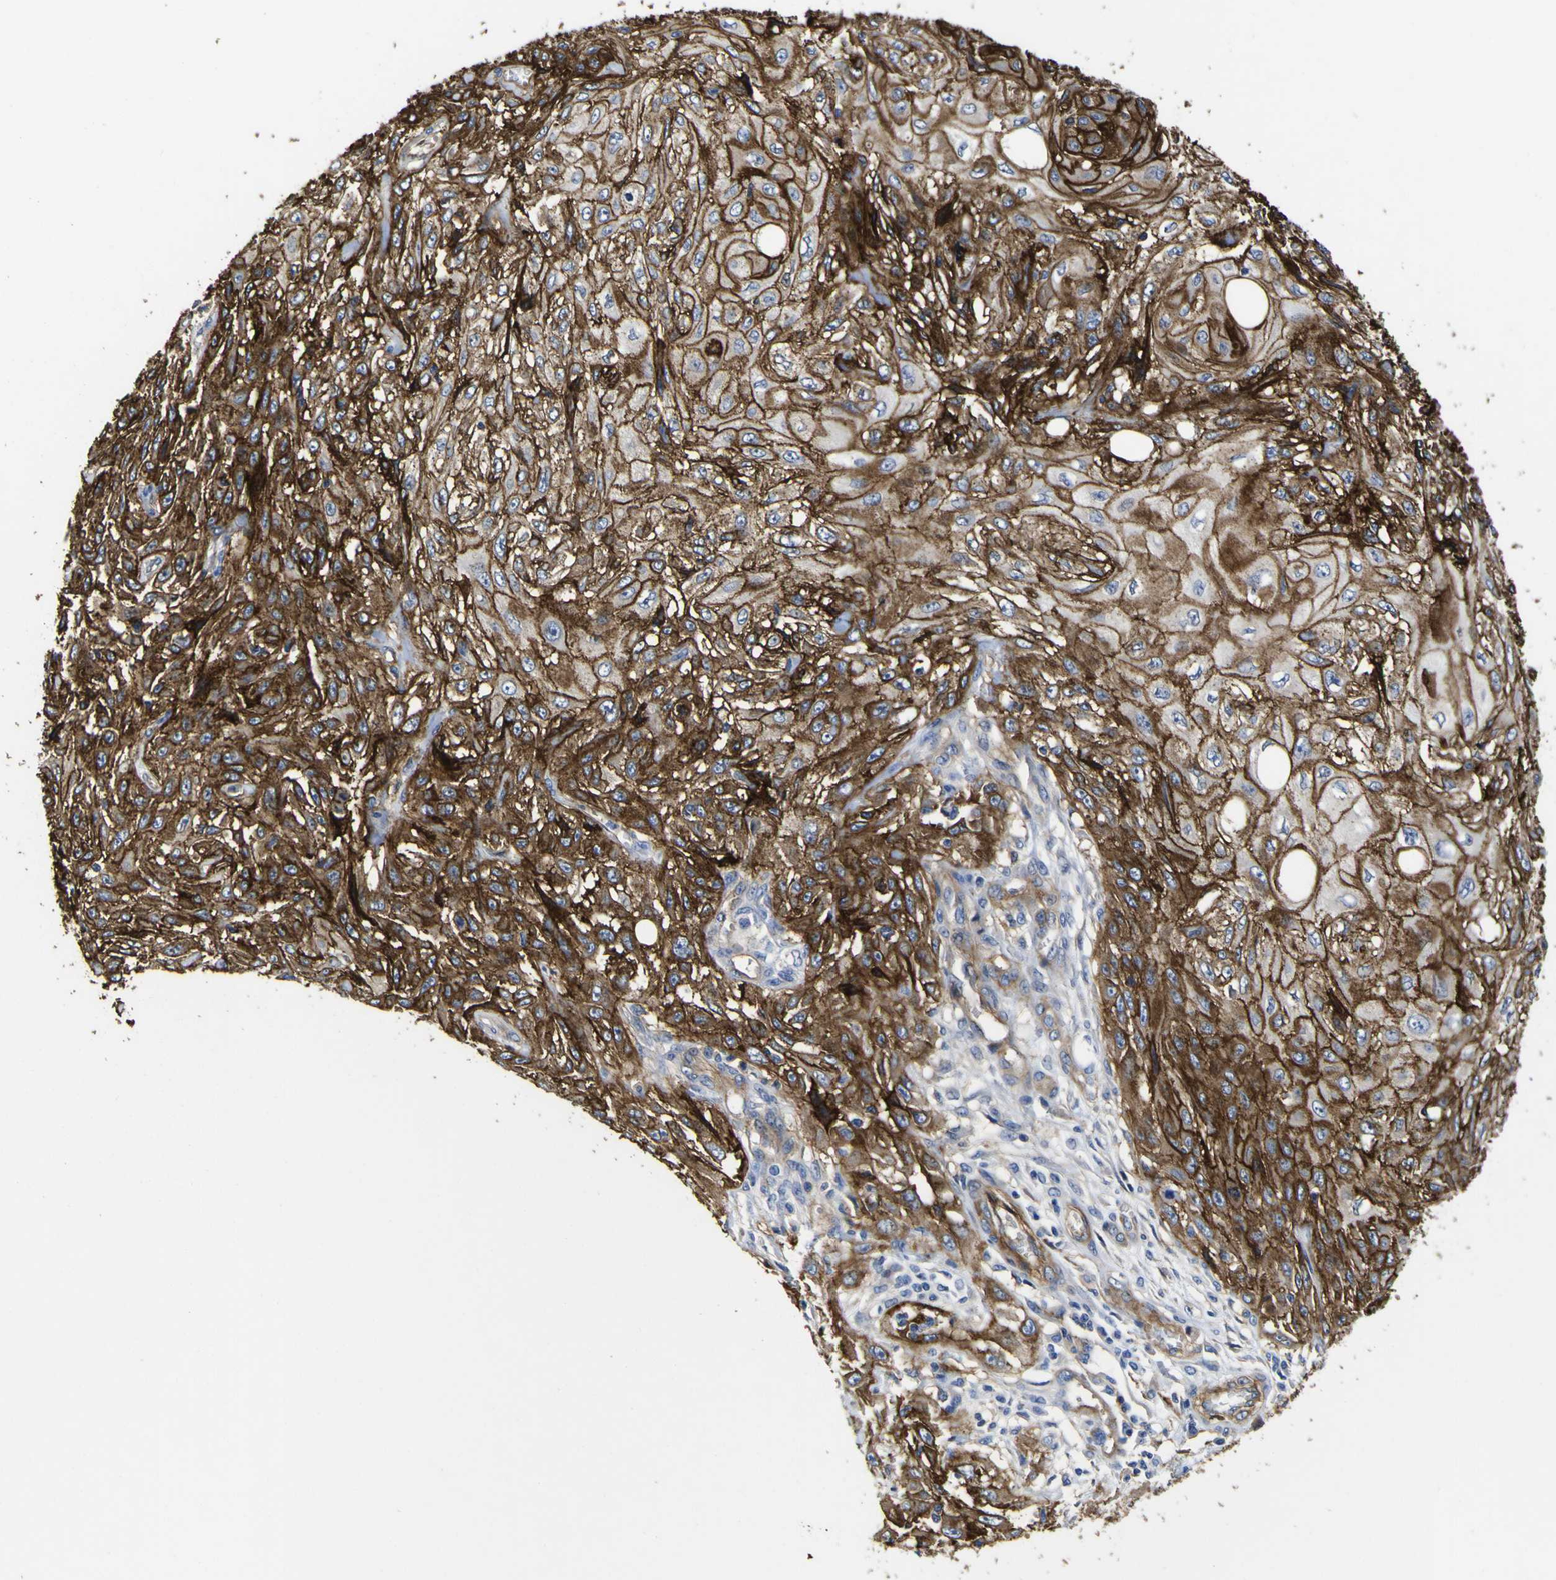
{"staining": {"intensity": "strong", "quantity": ">75%", "location": "cytoplasmic/membranous"}, "tissue": "skin cancer", "cell_type": "Tumor cells", "image_type": "cancer", "snomed": [{"axis": "morphology", "description": "Squamous cell carcinoma, NOS"}, {"axis": "topography", "description": "Skin"}], "caption": "Immunohistochemical staining of skin cancer (squamous cell carcinoma) demonstrates strong cytoplasmic/membranous protein expression in approximately >75% of tumor cells. (DAB (3,3'-diaminobenzidine) = brown stain, brightfield microscopy at high magnification).", "gene": "CD151", "patient": {"sex": "male", "age": 75}}